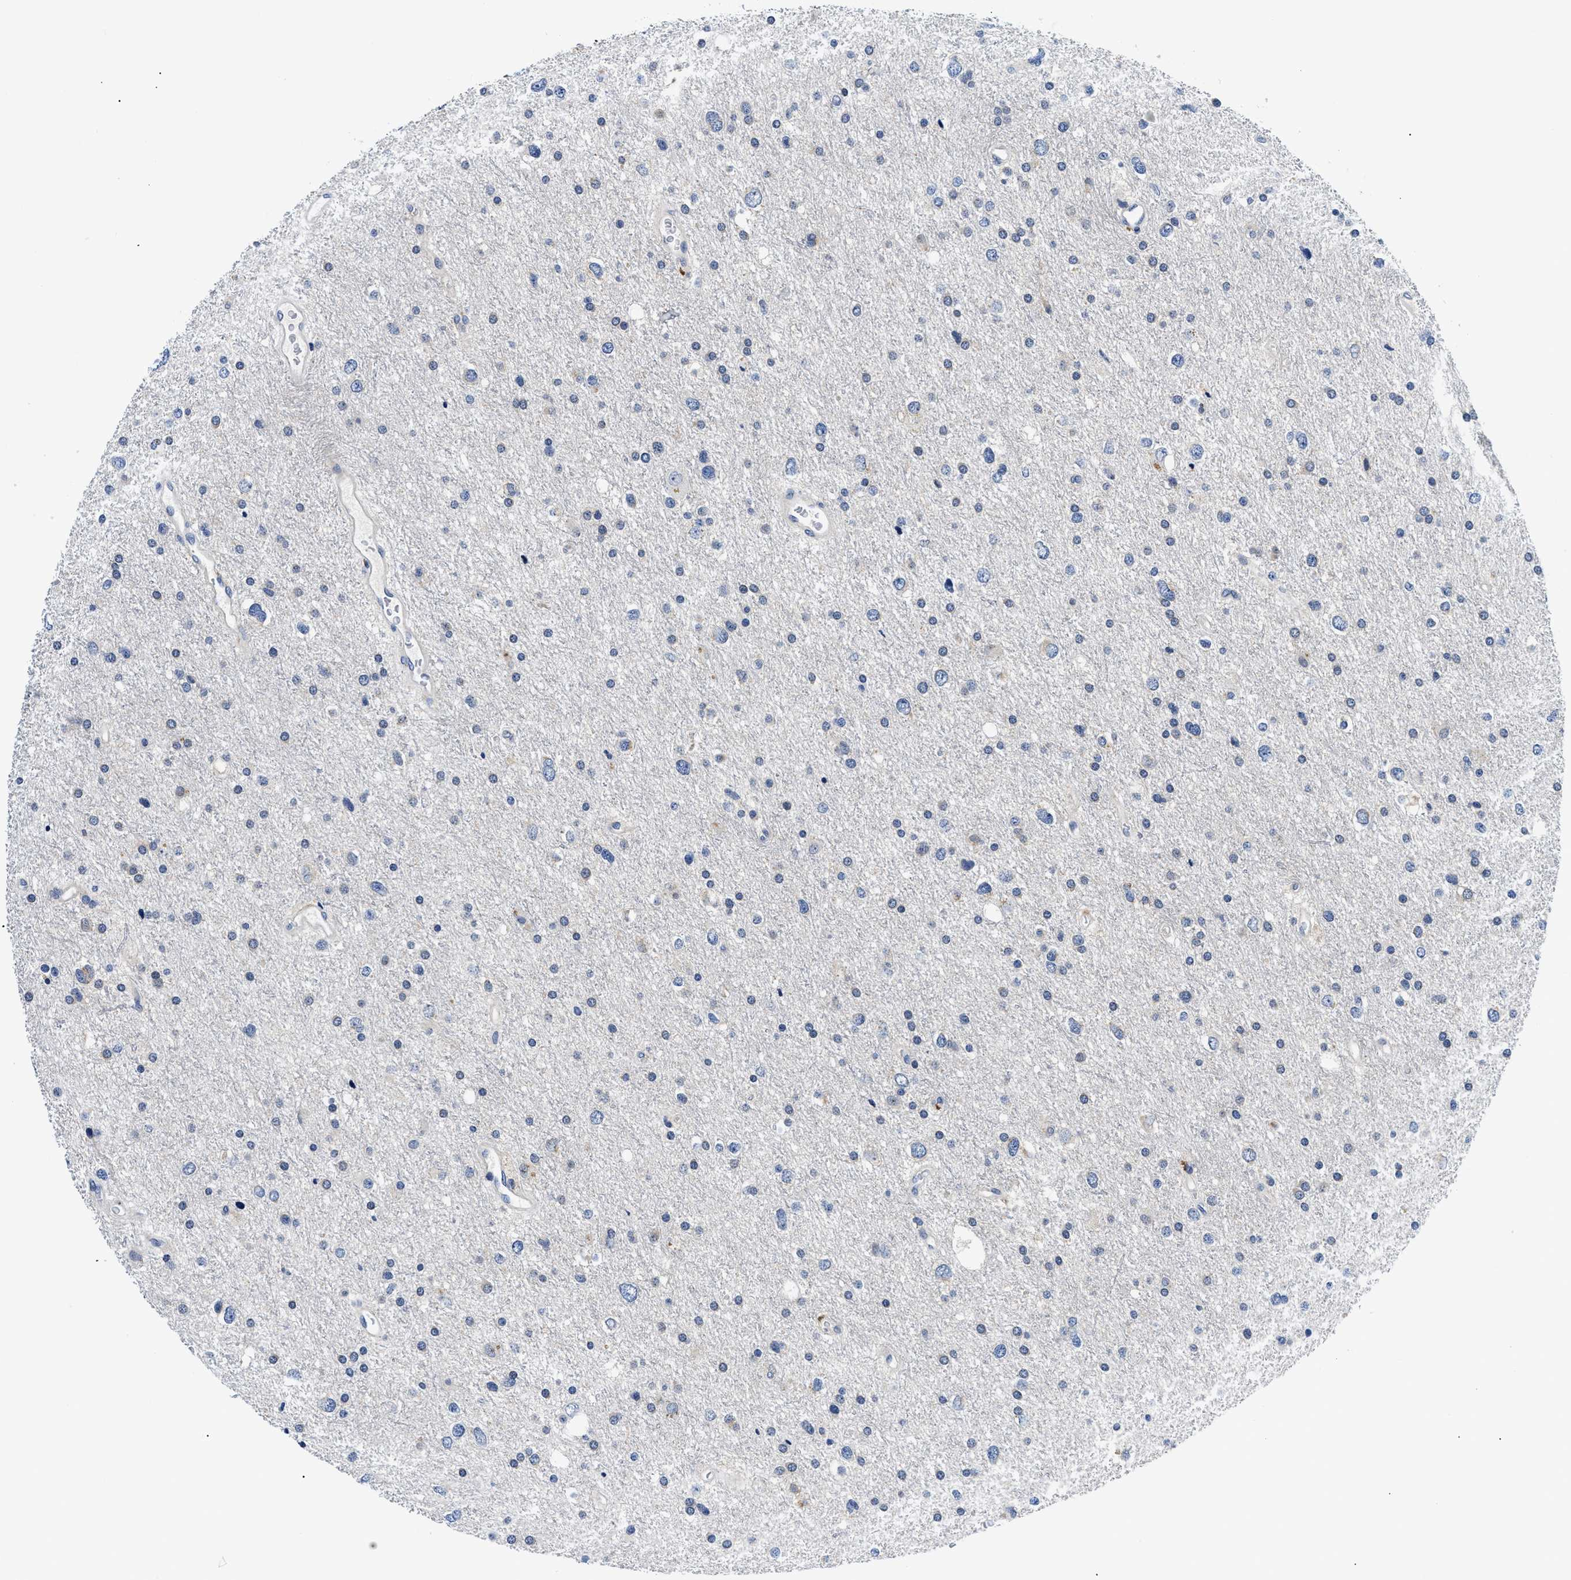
{"staining": {"intensity": "negative", "quantity": "none", "location": "none"}, "tissue": "glioma", "cell_type": "Tumor cells", "image_type": "cancer", "snomed": [{"axis": "morphology", "description": "Glioma, malignant, Low grade"}, {"axis": "topography", "description": "Brain"}], "caption": "Immunohistochemistry (IHC) photomicrograph of neoplastic tissue: human glioma stained with DAB (3,3'-diaminobenzidine) demonstrates no significant protein staining in tumor cells. (IHC, brightfield microscopy, high magnification).", "gene": "MEA1", "patient": {"sex": "female", "age": 37}}